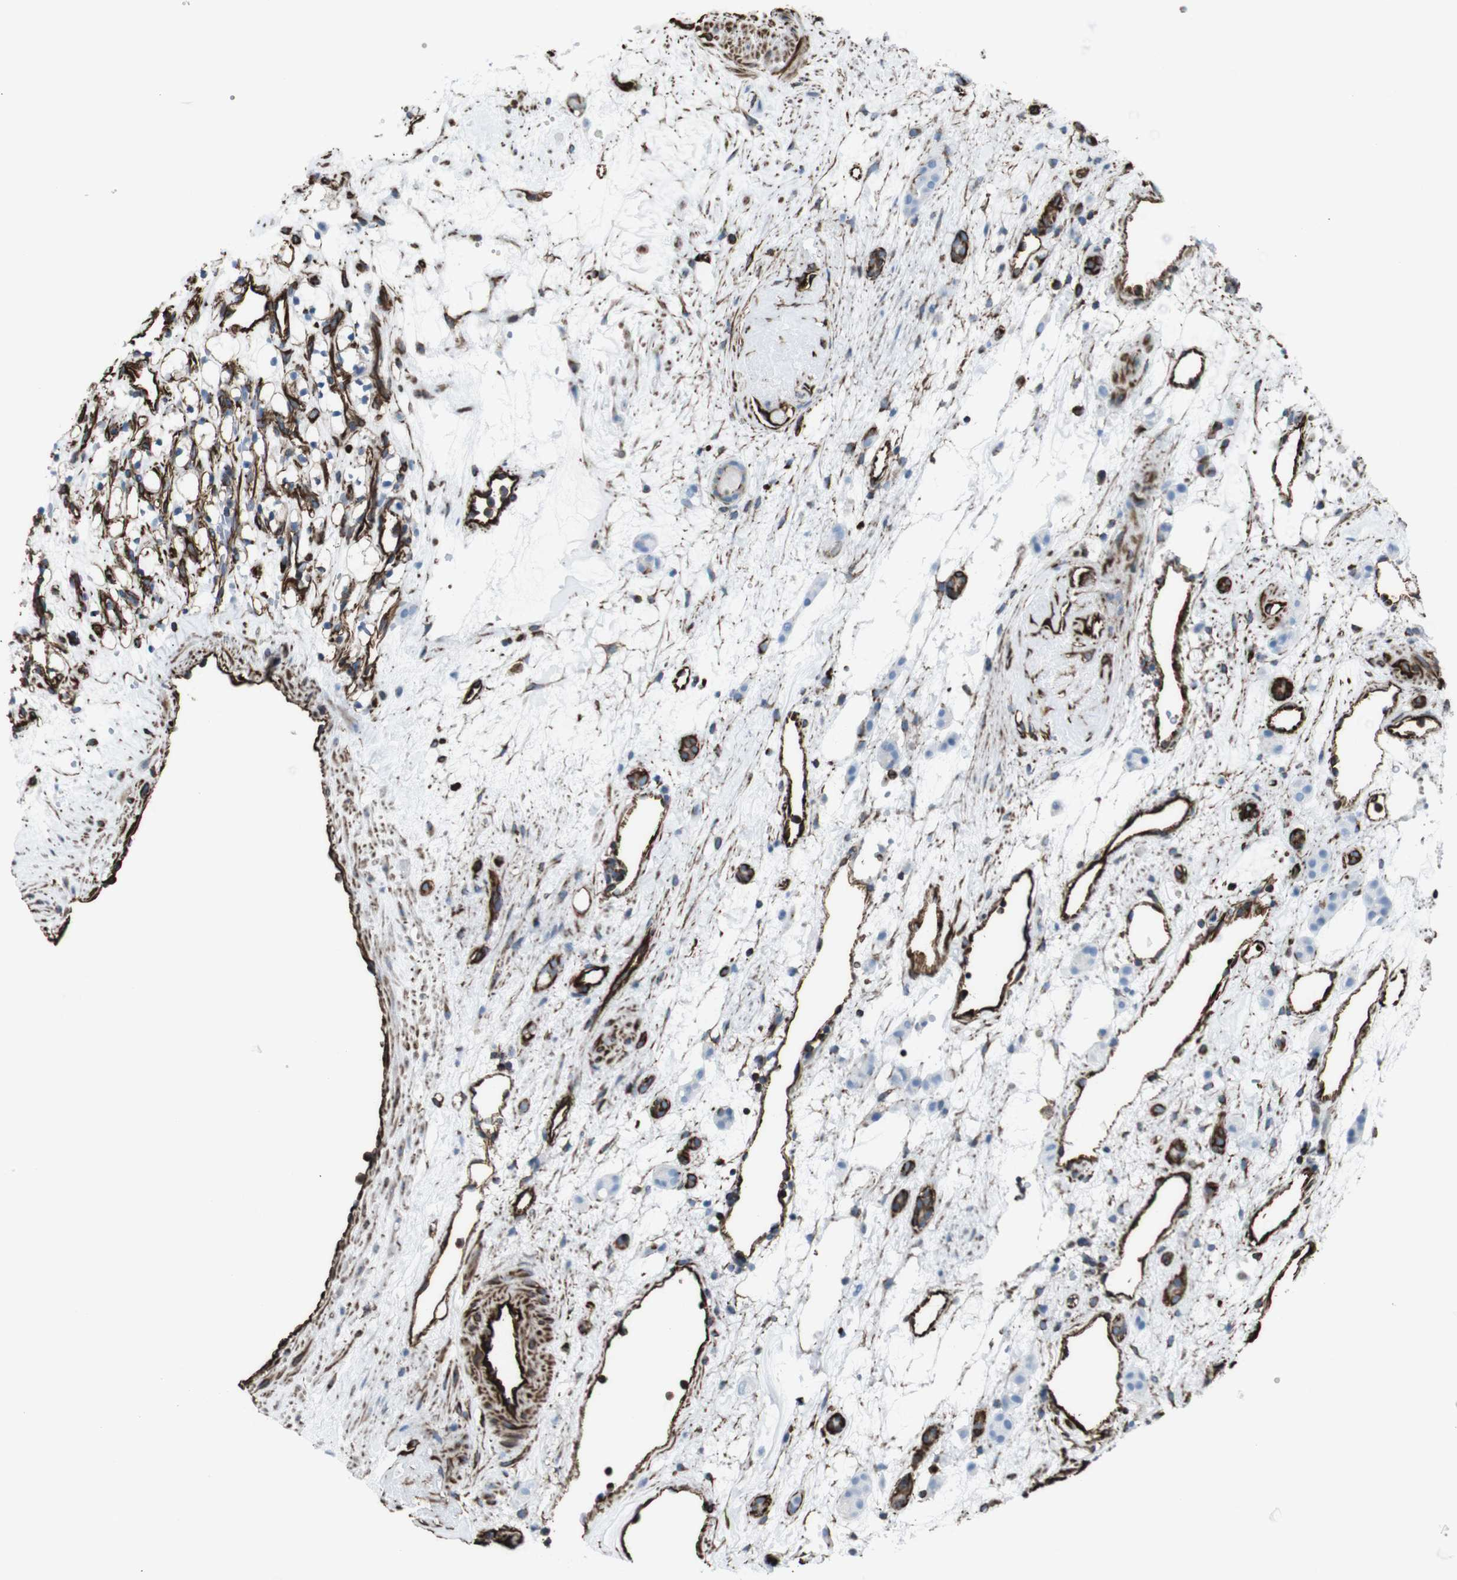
{"staining": {"intensity": "weak", "quantity": "<25%", "location": "cytoplasmic/membranous"}, "tissue": "renal cancer", "cell_type": "Tumor cells", "image_type": "cancer", "snomed": [{"axis": "morphology", "description": "Adenocarcinoma, NOS"}, {"axis": "topography", "description": "Kidney"}], "caption": "This micrograph is of renal cancer (adenocarcinoma) stained with IHC to label a protein in brown with the nuclei are counter-stained blue. There is no positivity in tumor cells.", "gene": "ZDHHC6", "patient": {"sex": "female", "age": 60}}